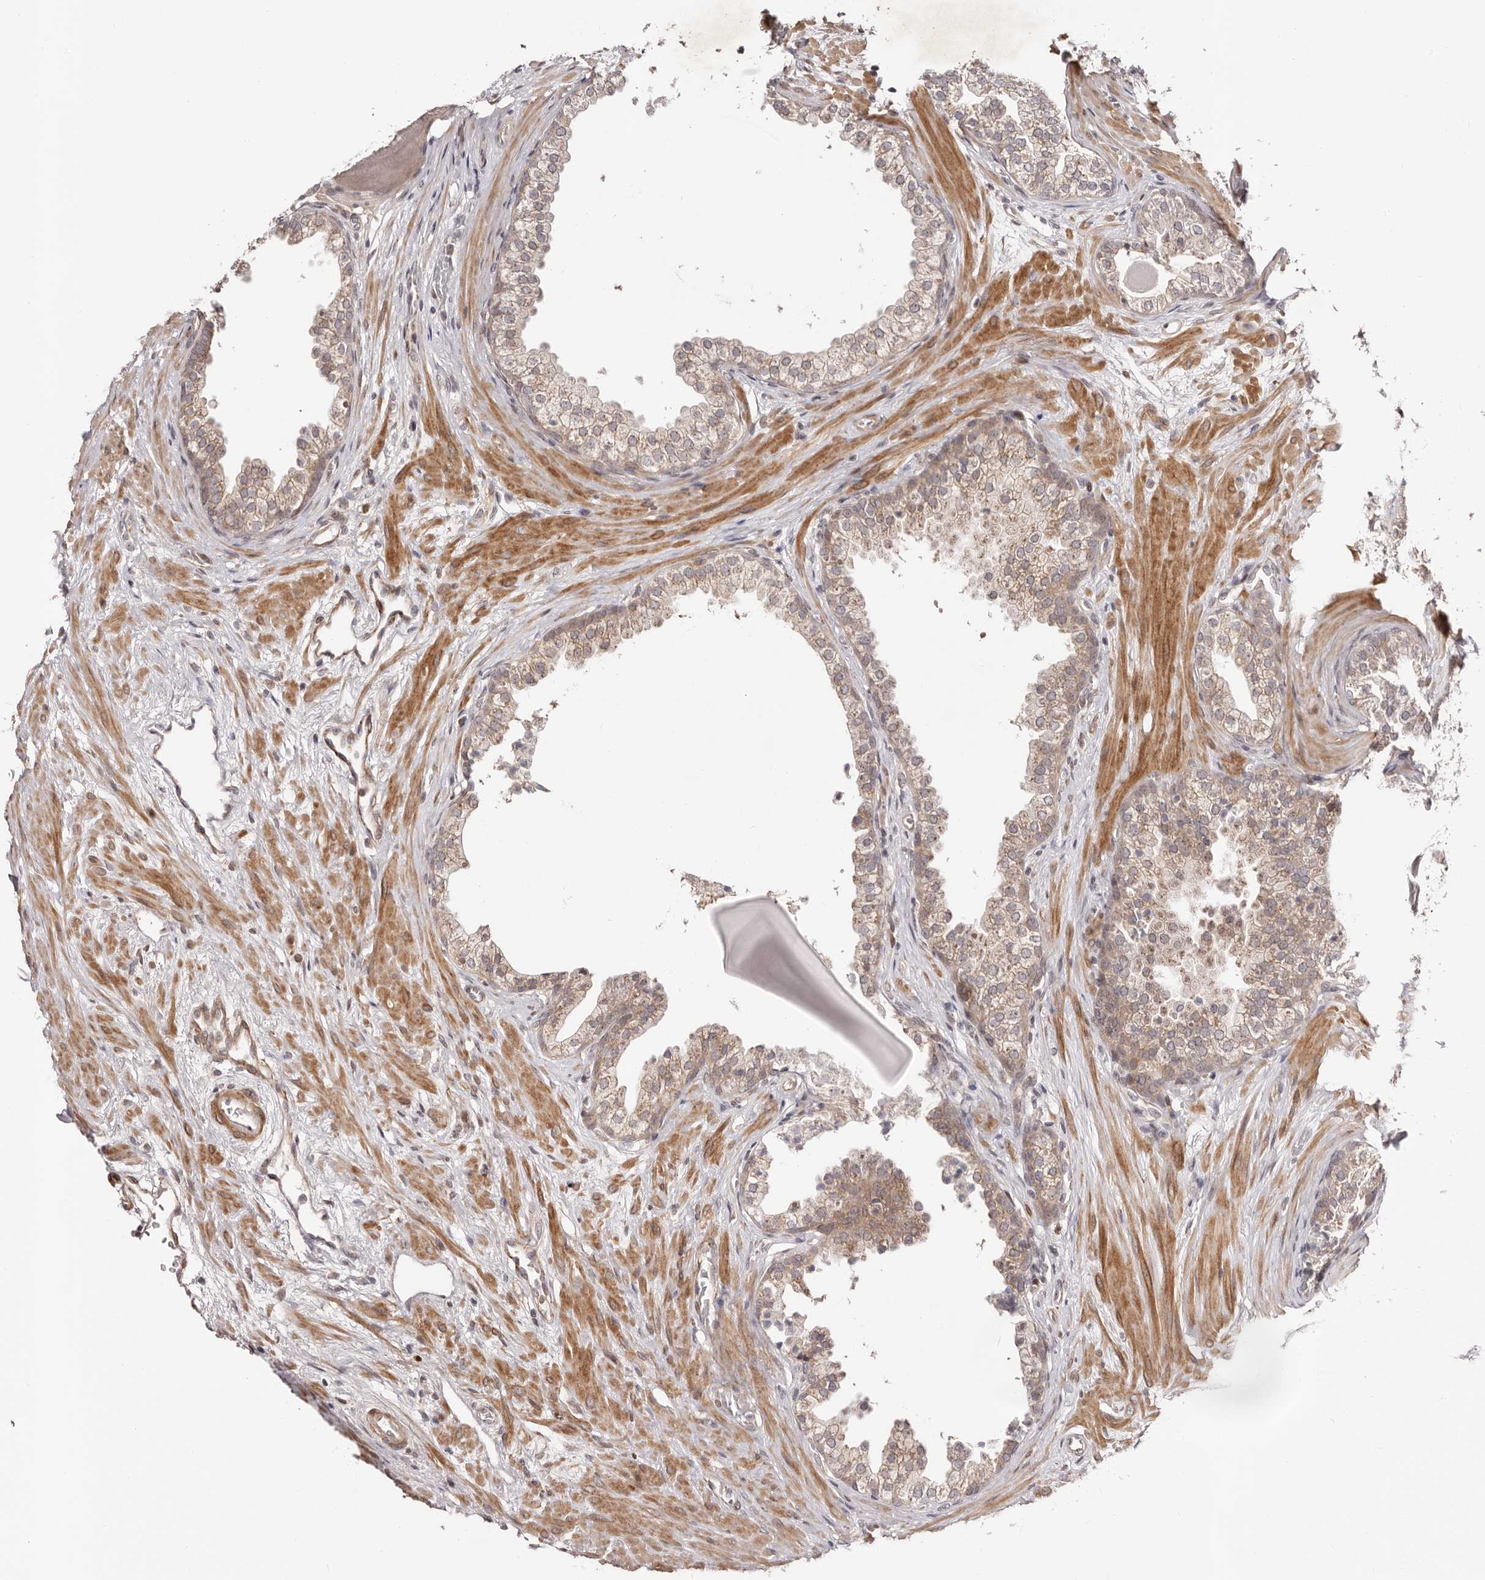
{"staining": {"intensity": "moderate", "quantity": "25%-75%", "location": "cytoplasmic/membranous"}, "tissue": "prostate", "cell_type": "Glandular cells", "image_type": "normal", "snomed": [{"axis": "morphology", "description": "Normal tissue, NOS"}, {"axis": "topography", "description": "Prostate"}], "caption": "Protein staining by immunohistochemistry (IHC) reveals moderate cytoplasmic/membranous staining in approximately 25%-75% of glandular cells in benign prostate.", "gene": "MICAL2", "patient": {"sex": "male", "age": 48}}